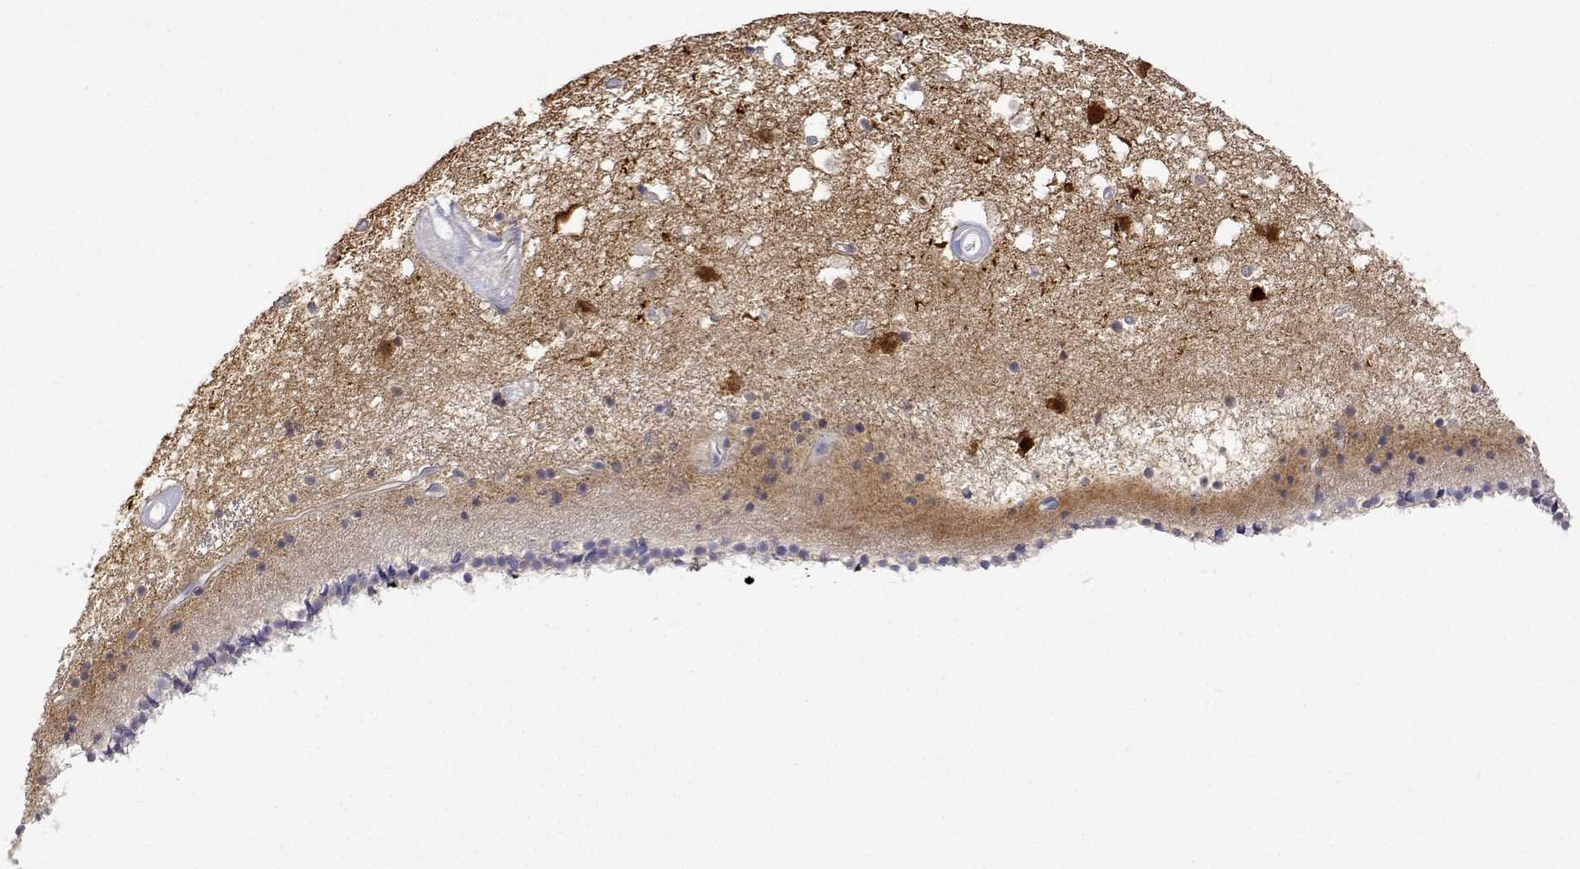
{"staining": {"intensity": "weak", "quantity": "<25%", "location": "cytoplasmic/membranous"}, "tissue": "caudate", "cell_type": "Glial cells", "image_type": "normal", "snomed": [{"axis": "morphology", "description": "Normal tissue, NOS"}, {"axis": "topography", "description": "Lateral ventricle wall"}], "caption": "This is an IHC image of unremarkable human caudate. There is no positivity in glial cells.", "gene": "PLCB1", "patient": {"sex": "female", "age": 71}}